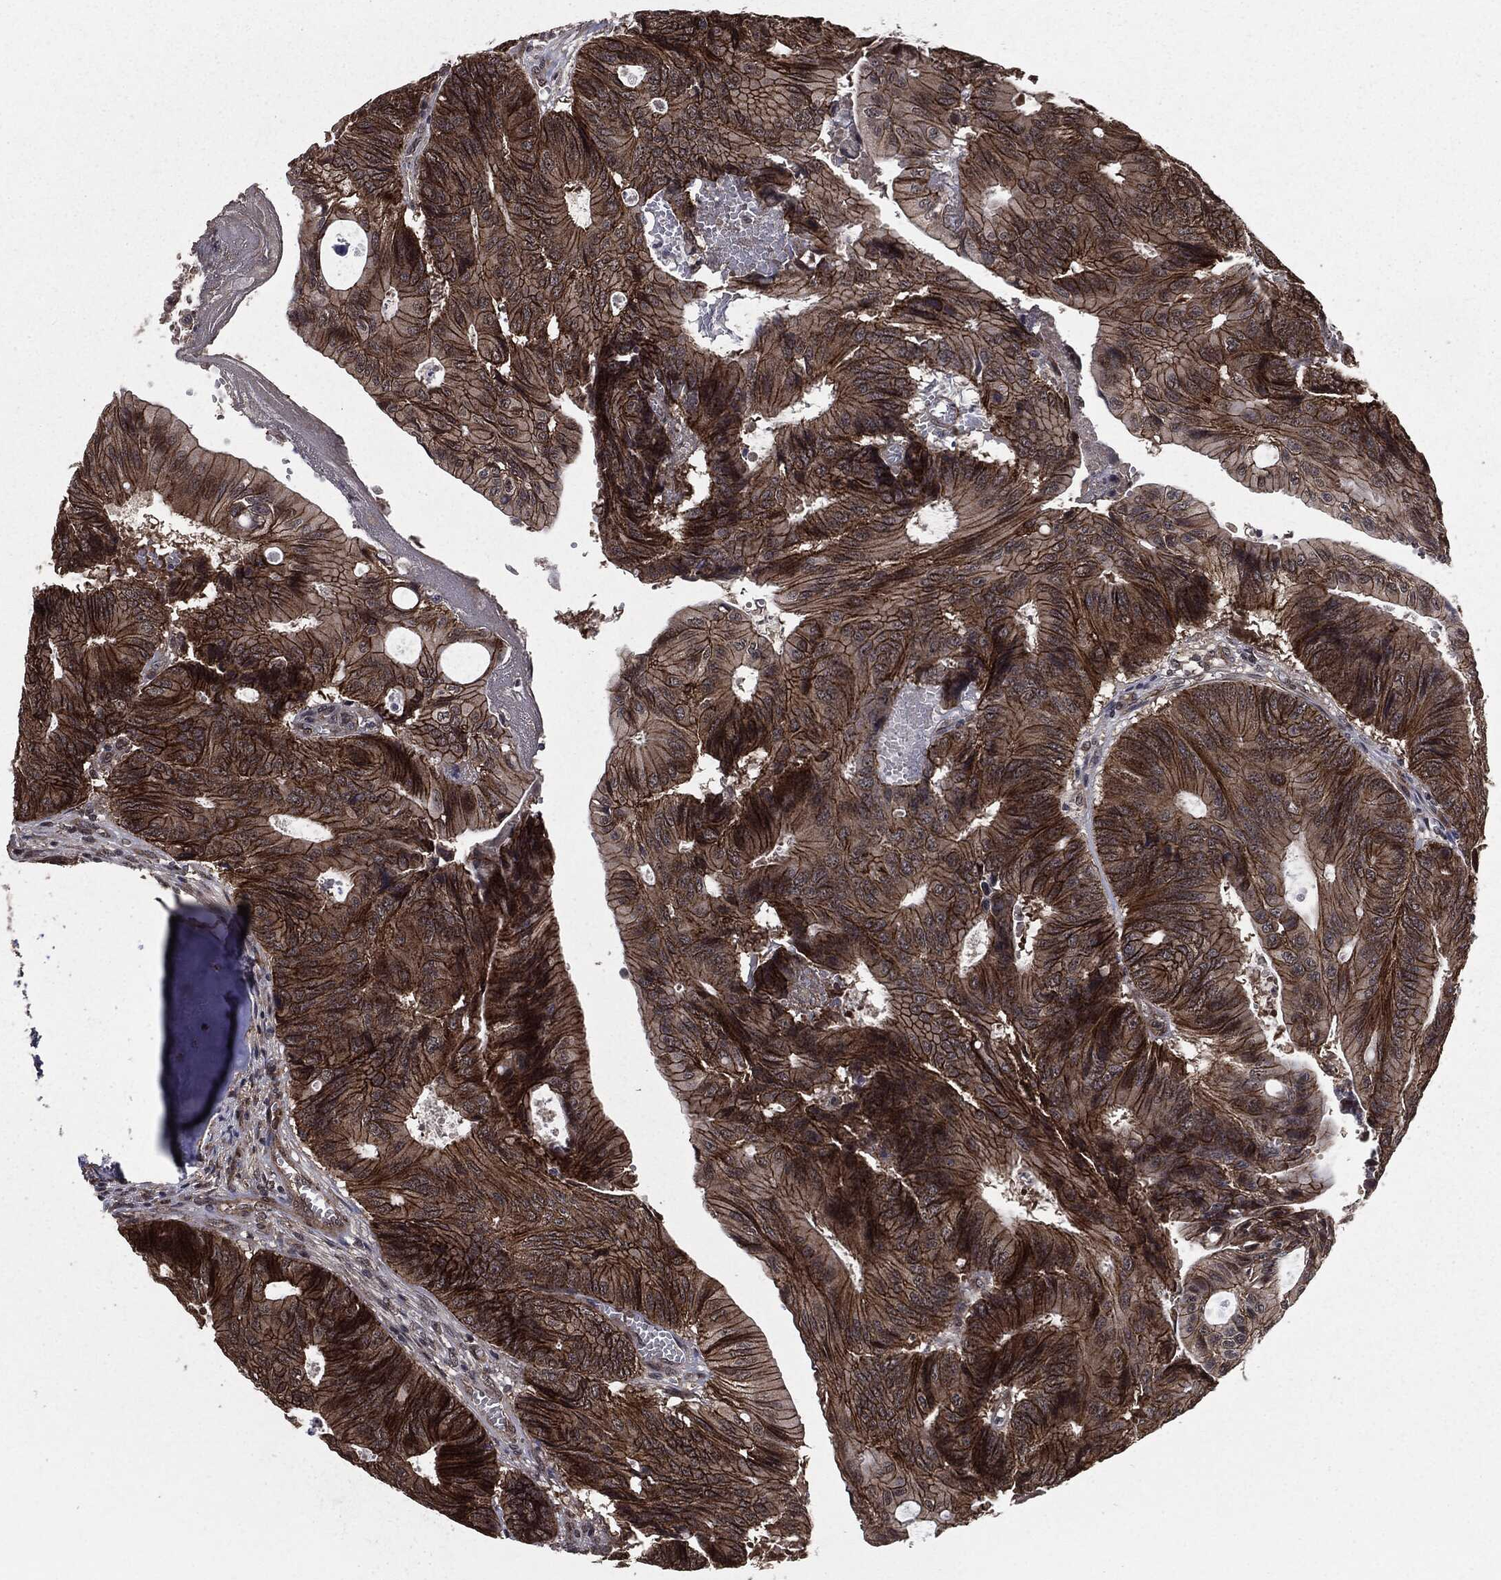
{"staining": {"intensity": "strong", "quantity": ">75%", "location": "cytoplasmic/membranous"}, "tissue": "colorectal cancer", "cell_type": "Tumor cells", "image_type": "cancer", "snomed": [{"axis": "morphology", "description": "Normal tissue, NOS"}, {"axis": "morphology", "description": "Adenocarcinoma, NOS"}, {"axis": "topography", "description": "Colon"}], "caption": "Immunohistochemical staining of adenocarcinoma (colorectal) exhibits high levels of strong cytoplasmic/membranous protein positivity in approximately >75% of tumor cells.", "gene": "PTPA", "patient": {"sex": "male", "age": 65}}